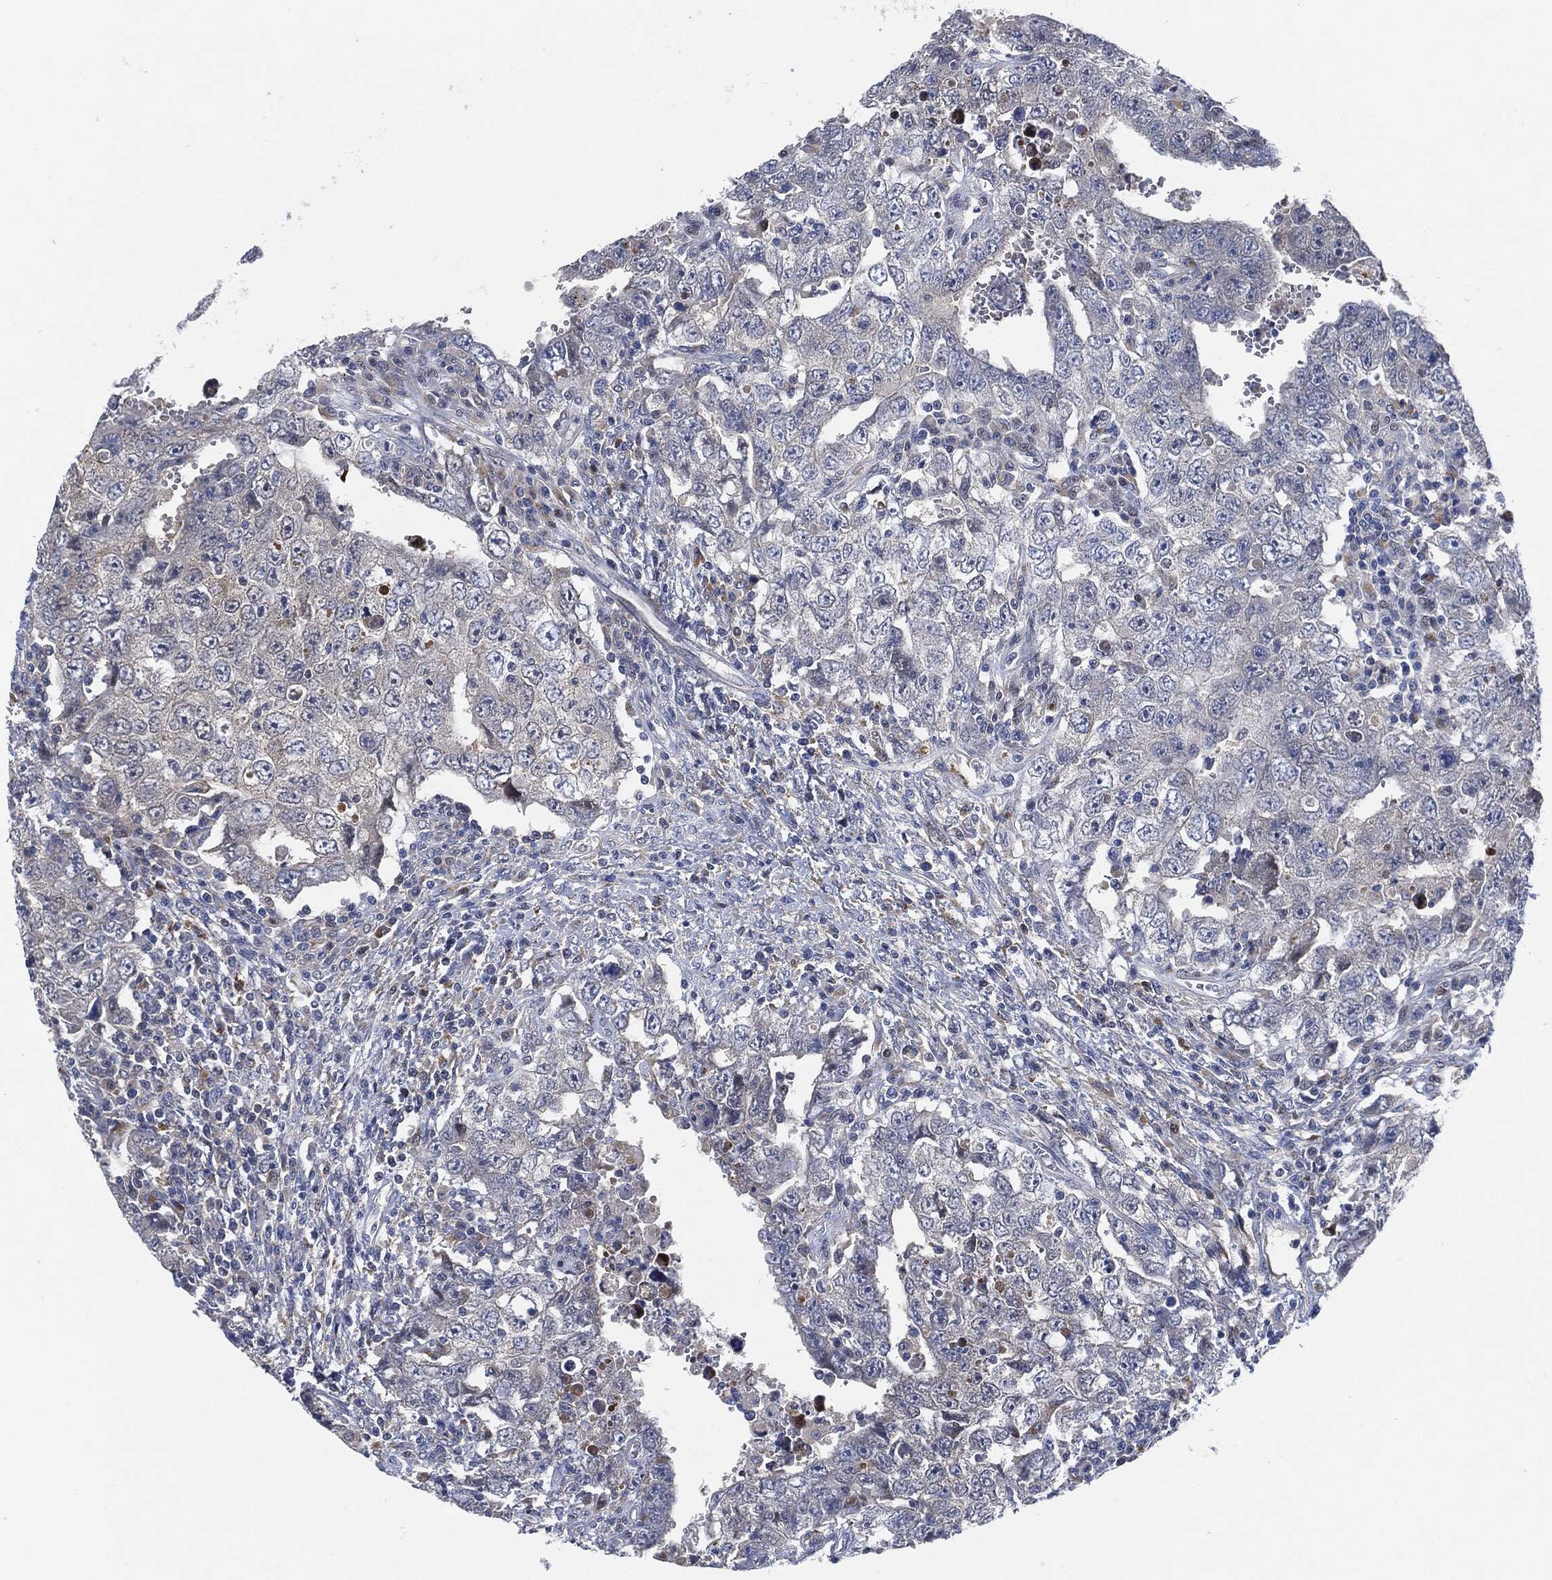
{"staining": {"intensity": "negative", "quantity": "none", "location": "none"}, "tissue": "testis cancer", "cell_type": "Tumor cells", "image_type": "cancer", "snomed": [{"axis": "morphology", "description": "Carcinoma, Embryonal, NOS"}, {"axis": "topography", "description": "Testis"}], "caption": "Photomicrograph shows no significant protein positivity in tumor cells of testis cancer.", "gene": "VSIG4", "patient": {"sex": "male", "age": 26}}